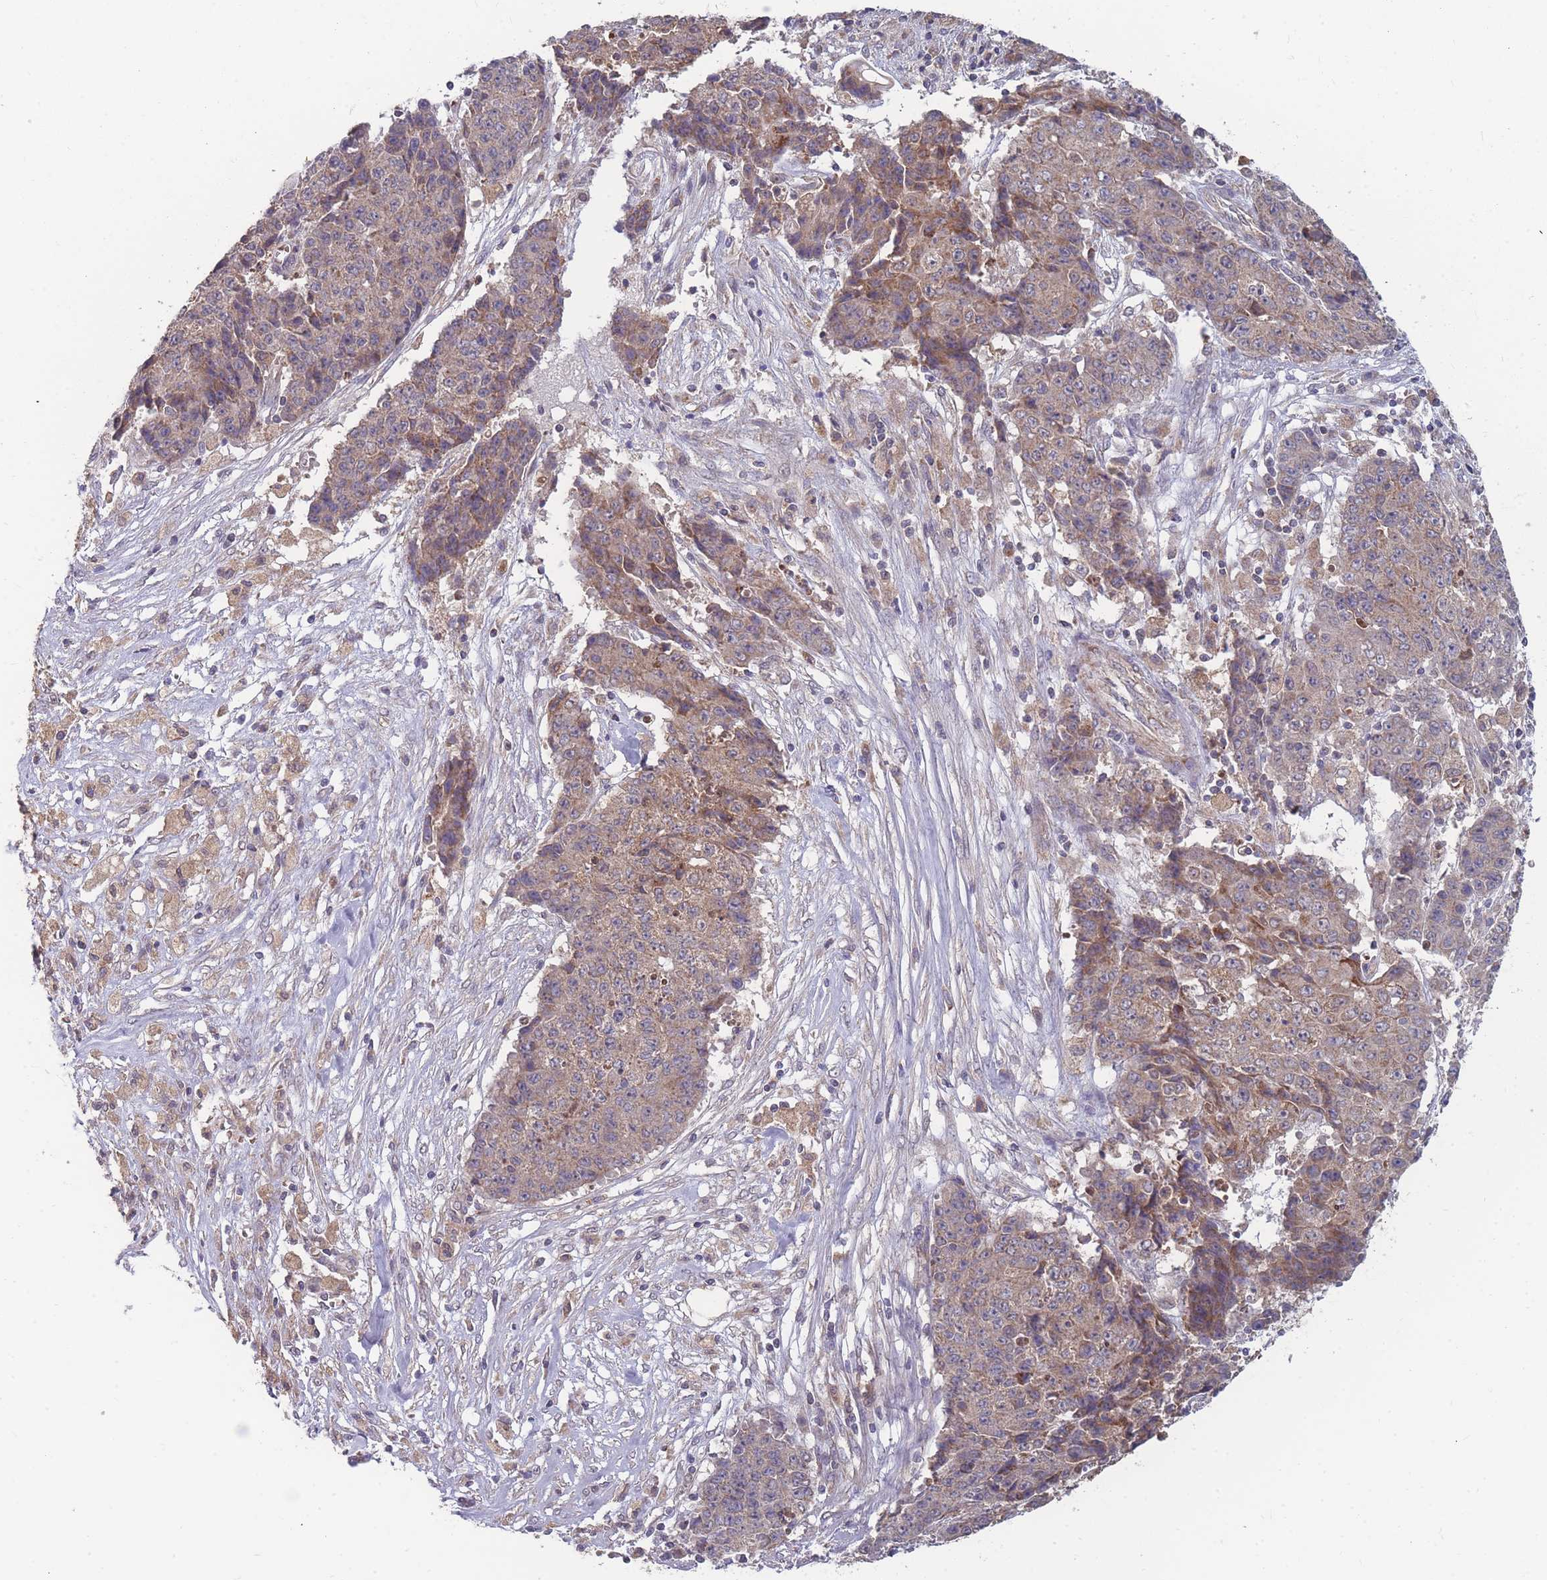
{"staining": {"intensity": "moderate", "quantity": ">75%", "location": "cytoplasmic/membranous"}, "tissue": "ovarian cancer", "cell_type": "Tumor cells", "image_type": "cancer", "snomed": [{"axis": "morphology", "description": "Carcinoma, endometroid"}, {"axis": "topography", "description": "Ovary"}], "caption": "Moderate cytoplasmic/membranous positivity is appreciated in about >75% of tumor cells in ovarian cancer.", "gene": "SLC35B4", "patient": {"sex": "female", "age": 42}}